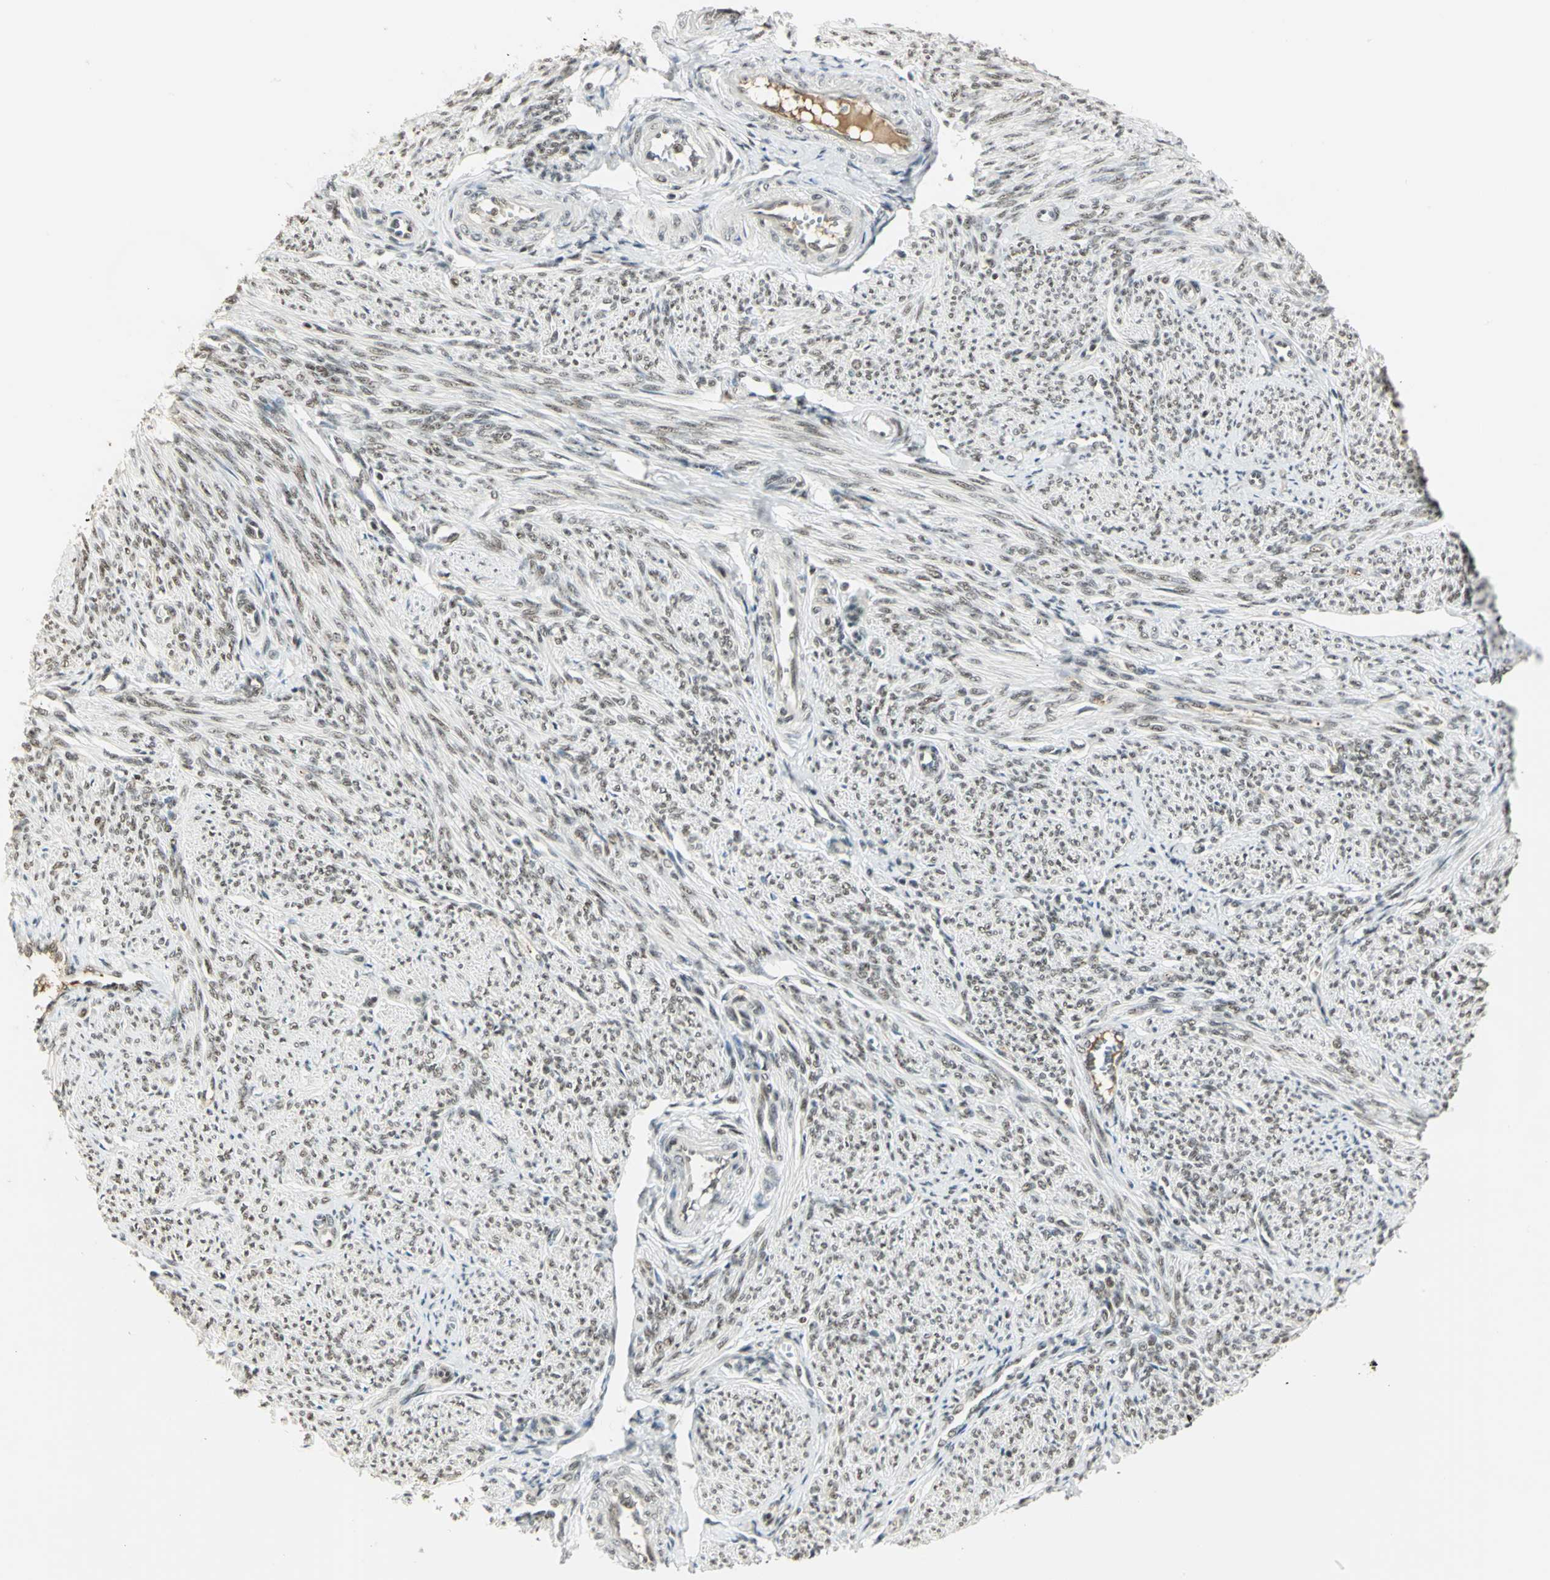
{"staining": {"intensity": "weak", "quantity": ">75%", "location": "nuclear"}, "tissue": "smooth muscle", "cell_type": "Smooth muscle cells", "image_type": "normal", "snomed": [{"axis": "morphology", "description": "Normal tissue, NOS"}, {"axis": "topography", "description": "Smooth muscle"}], "caption": "Immunohistochemistry histopathology image of unremarkable smooth muscle stained for a protein (brown), which displays low levels of weak nuclear staining in about >75% of smooth muscle cells.", "gene": "CCNT1", "patient": {"sex": "female", "age": 65}}